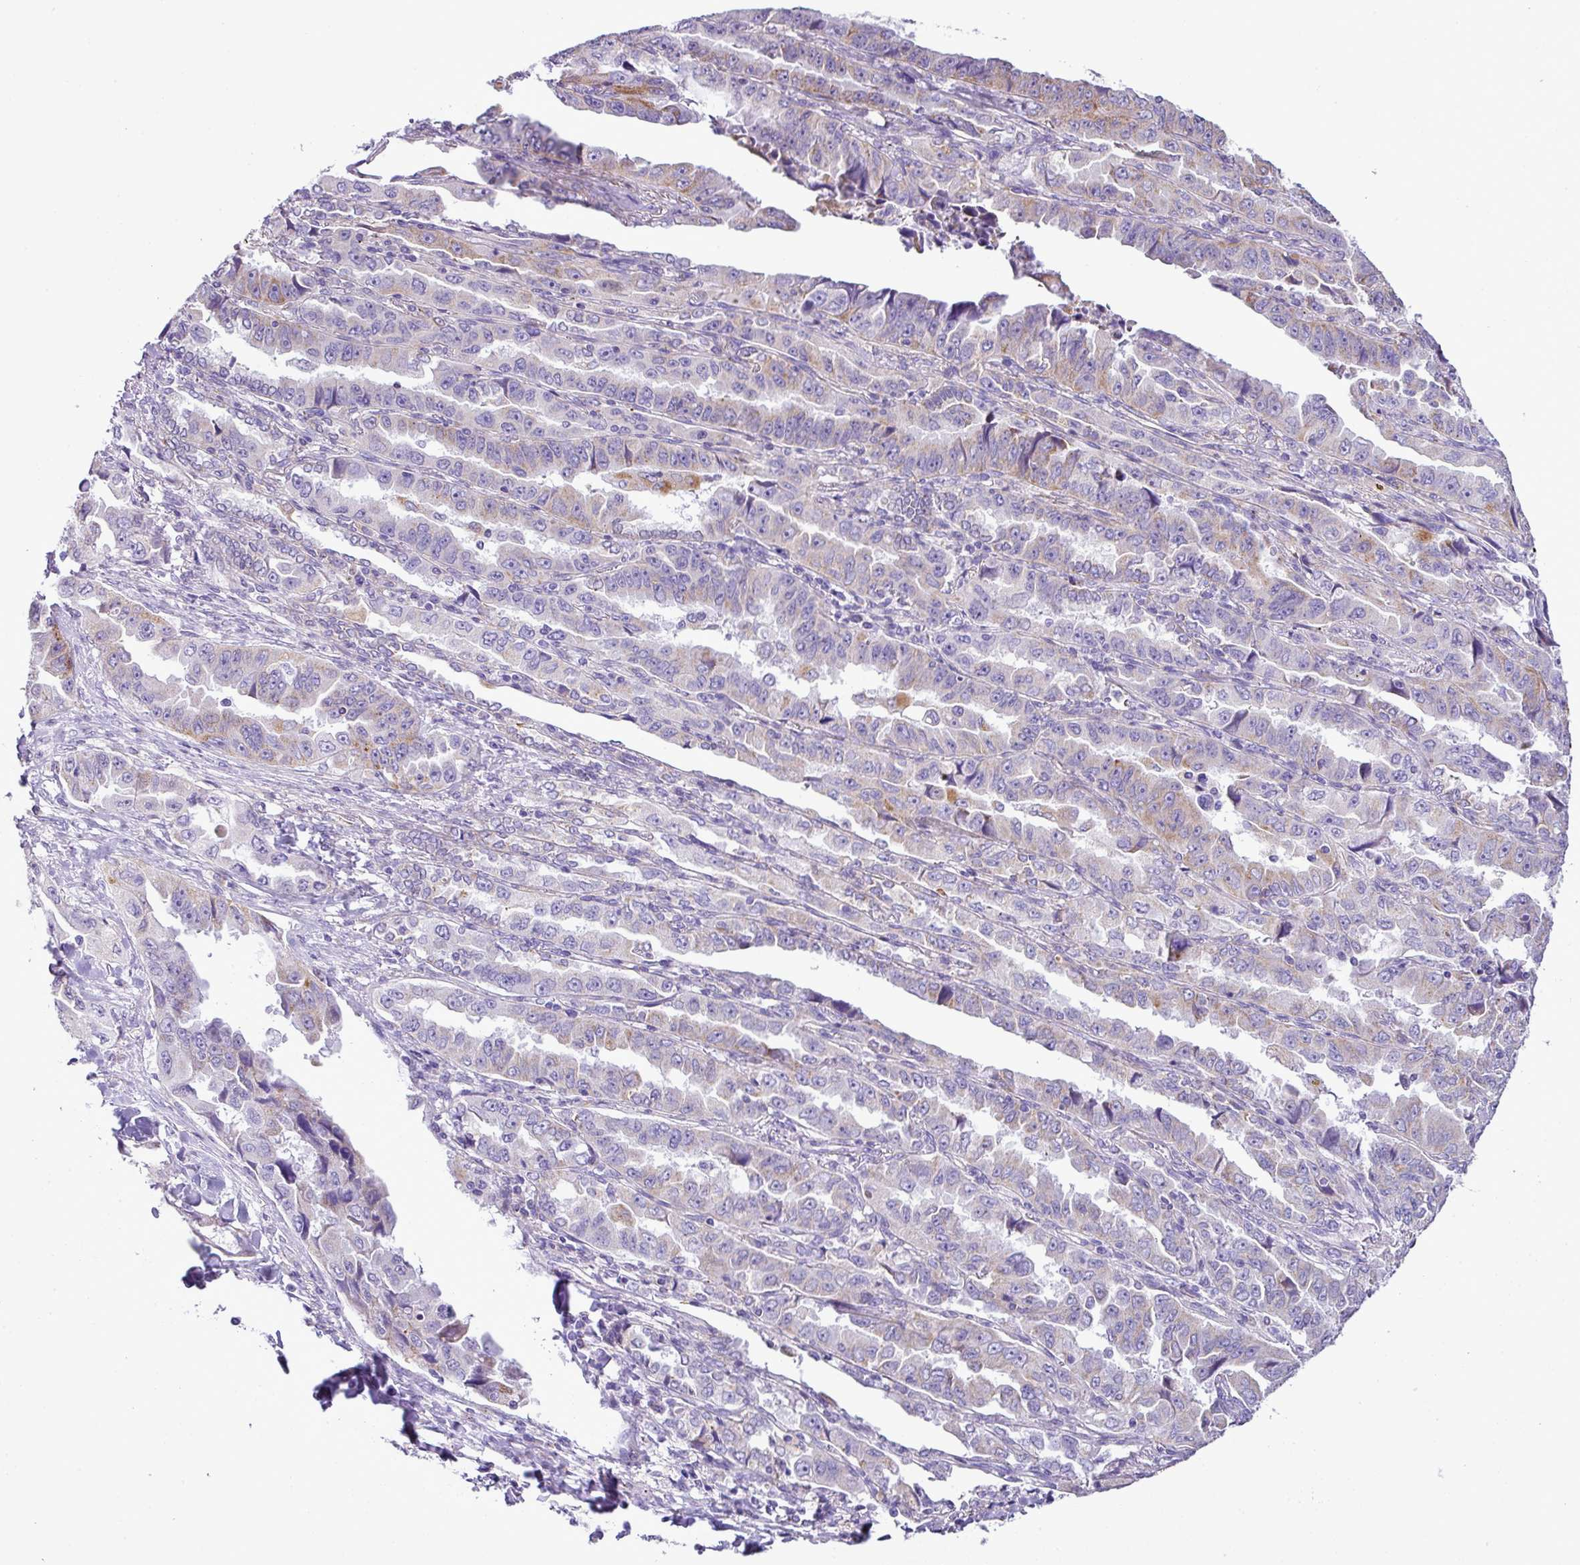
{"staining": {"intensity": "moderate", "quantity": "<25%", "location": "cytoplasmic/membranous"}, "tissue": "lung cancer", "cell_type": "Tumor cells", "image_type": "cancer", "snomed": [{"axis": "morphology", "description": "Adenocarcinoma, NOS"}, {"axis": "topography", "description": "Lung"}], "caption": "Lung adenocarcinoma tissue displays moderate cytoplasmic/membranous positivity in approximately <25% of tumor cells, visualized by immunohistochemistry.", "gene": "PGAP4", "patient": {"sex": "female", "age": 51}}